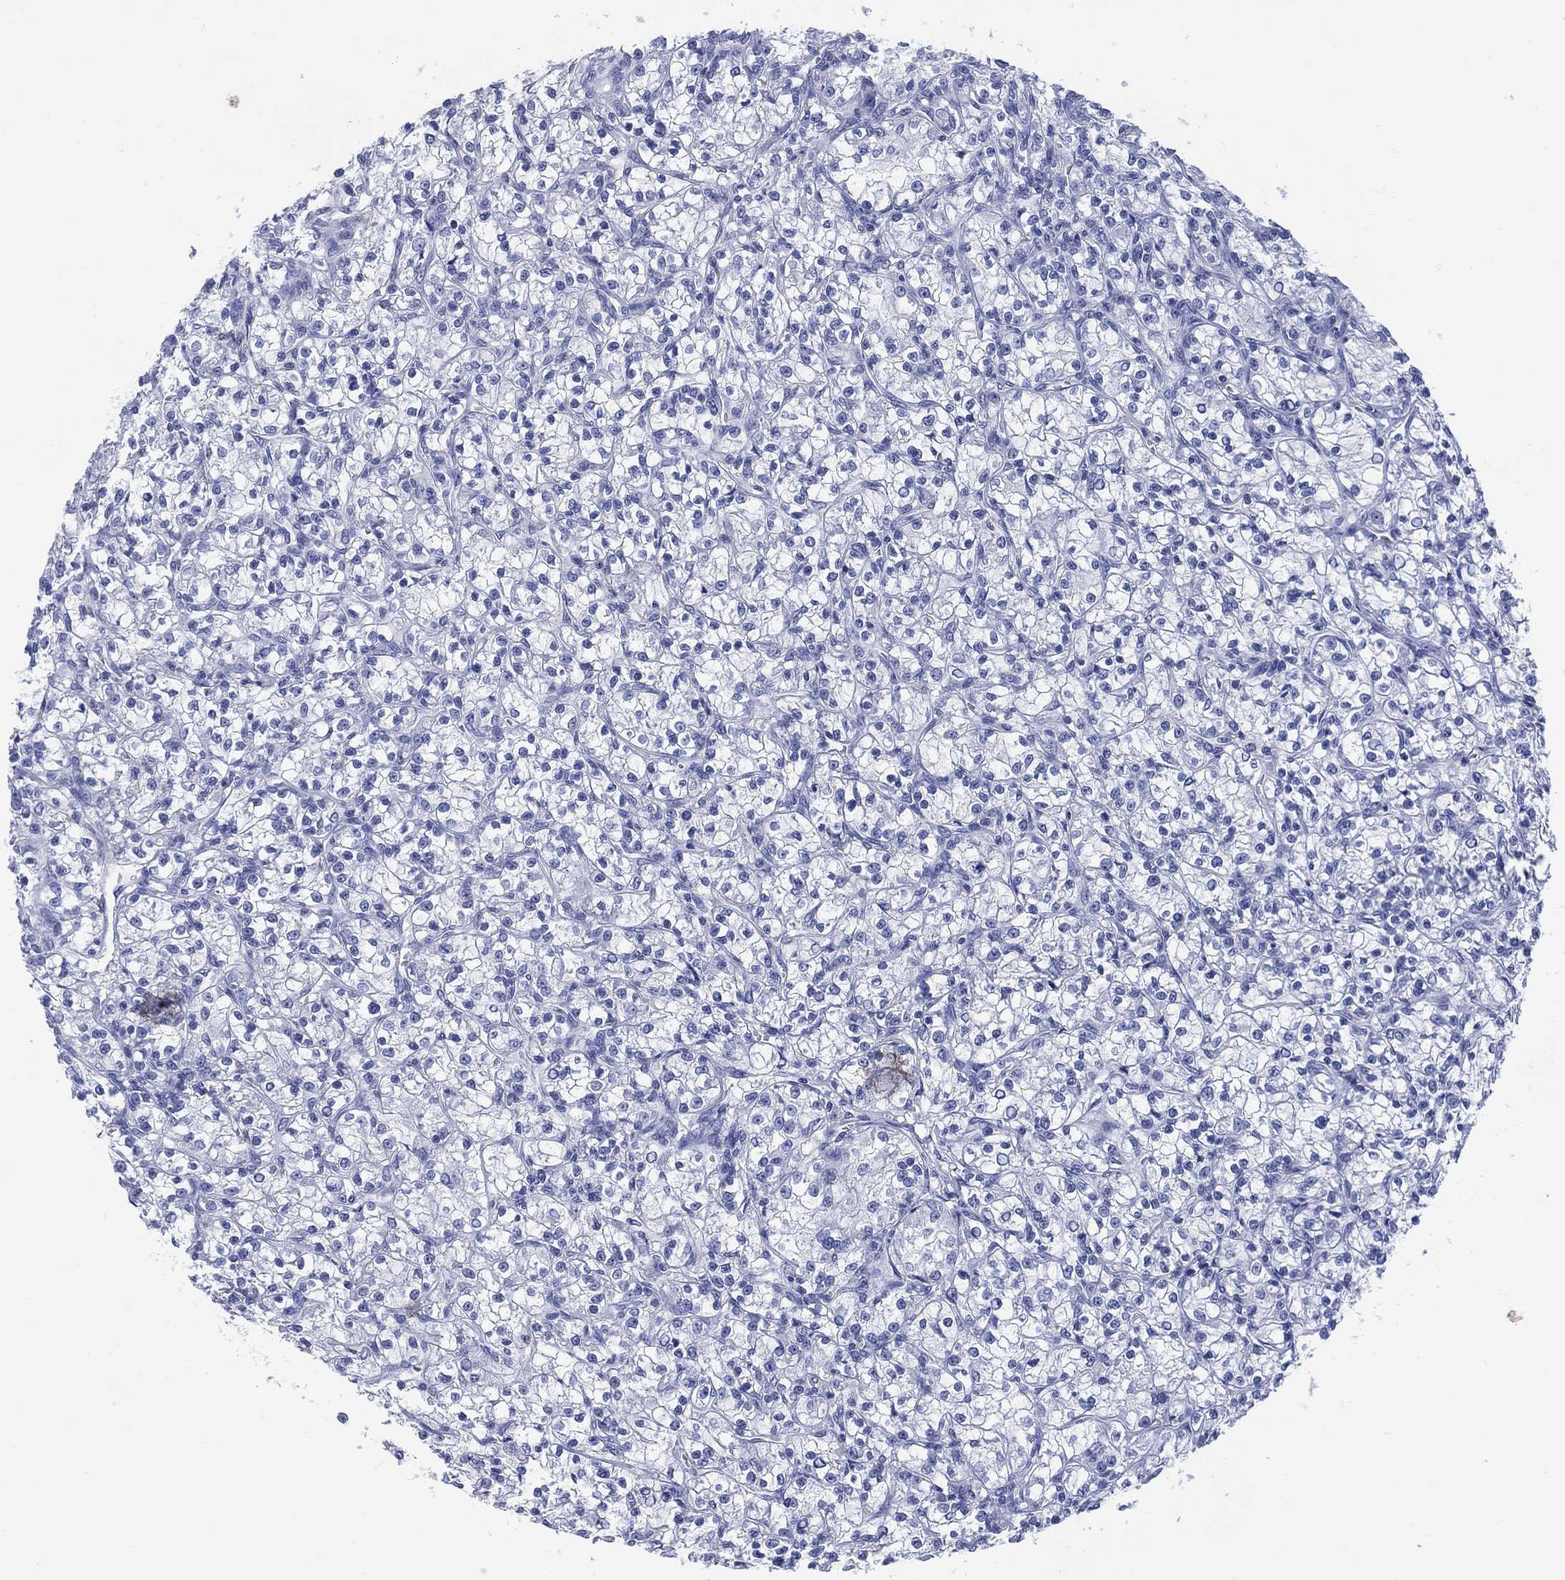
{"staining": {"intensity": "negative", "quantity": "none", "location": "none"}, "tissue": "renal cancer", "cell_type": "Tumor cells", "image_type": "cancer", "snomed": [{"axis": "morphology", "description": "Adenocarcinoma, NOS"}, {"axis": "topography", "description": "Kidney"}], "caption": "The immunohistochemistry (IHC) histopathology image has no significant staining in tumor cells of renal cancer (adenocarcinoma) tissue. (DAB IHC, high magnification).", "gene": "DDI1", "patient": {"sex": "female", "age": 59}}